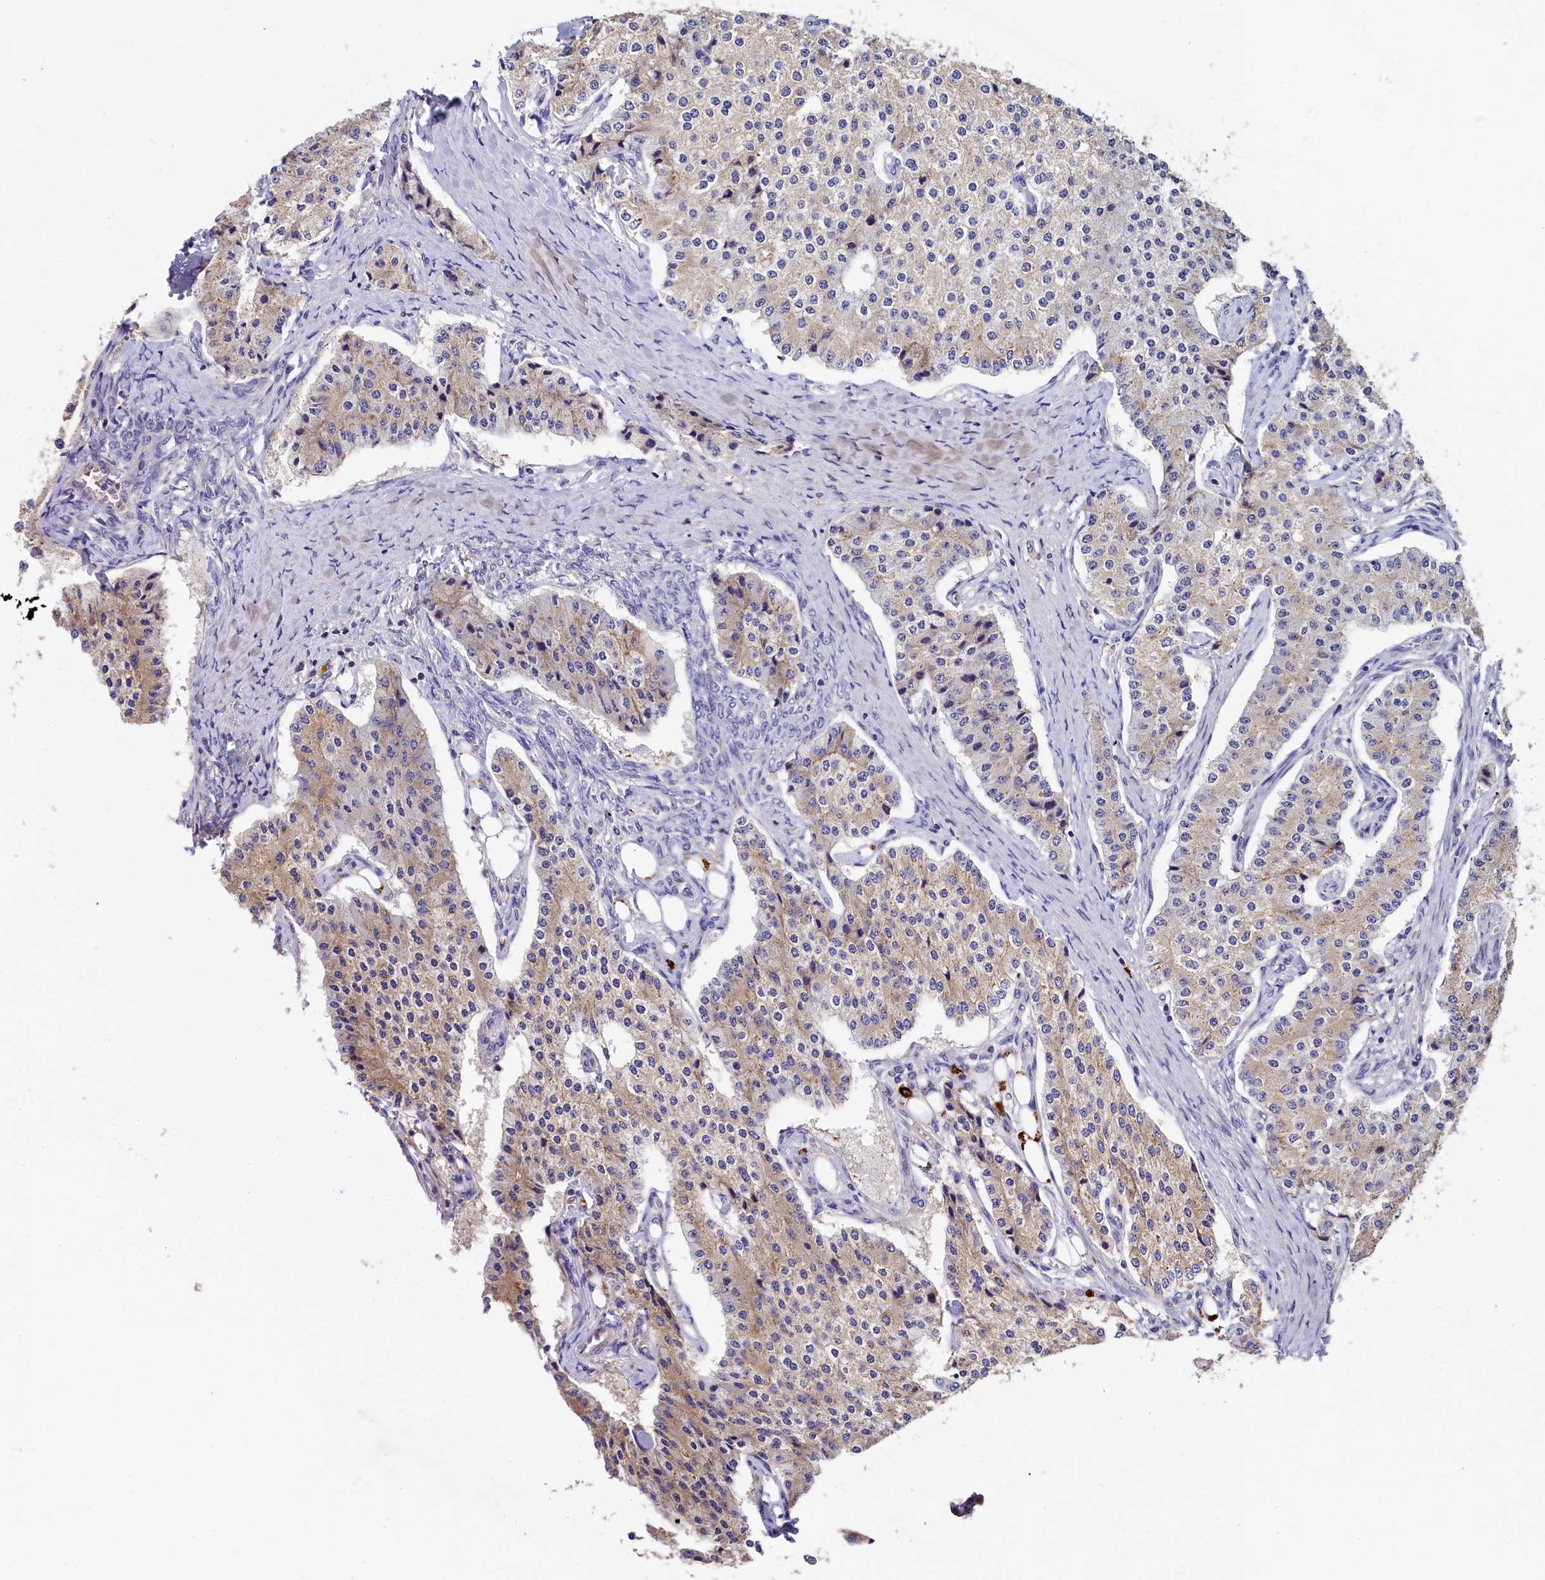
{"staining": {"intensity": "weak", "quantity": "25%-75%", "location": "cytoplasmic/membranous"}, "tissue": "carcinoid", "cell_type": "Tumor cells", "image_type": "cancer", "snomed": [{"axis": "morphology", "description": "Carcinoid, malignant, NOS"}, {"axis": "topography", "description": "Colon"}], "caption": "Weak cytoplasmic/membranous expression is seen in approximately 25%-75% of tumor cells in carcinoid. (DAB (3,3'-diaminobenzidine) IHC, brown staining for protein, blue staining for nuclei).", "gene": "EPS8L2", "patient": {"sex": "female", "age": 52}}